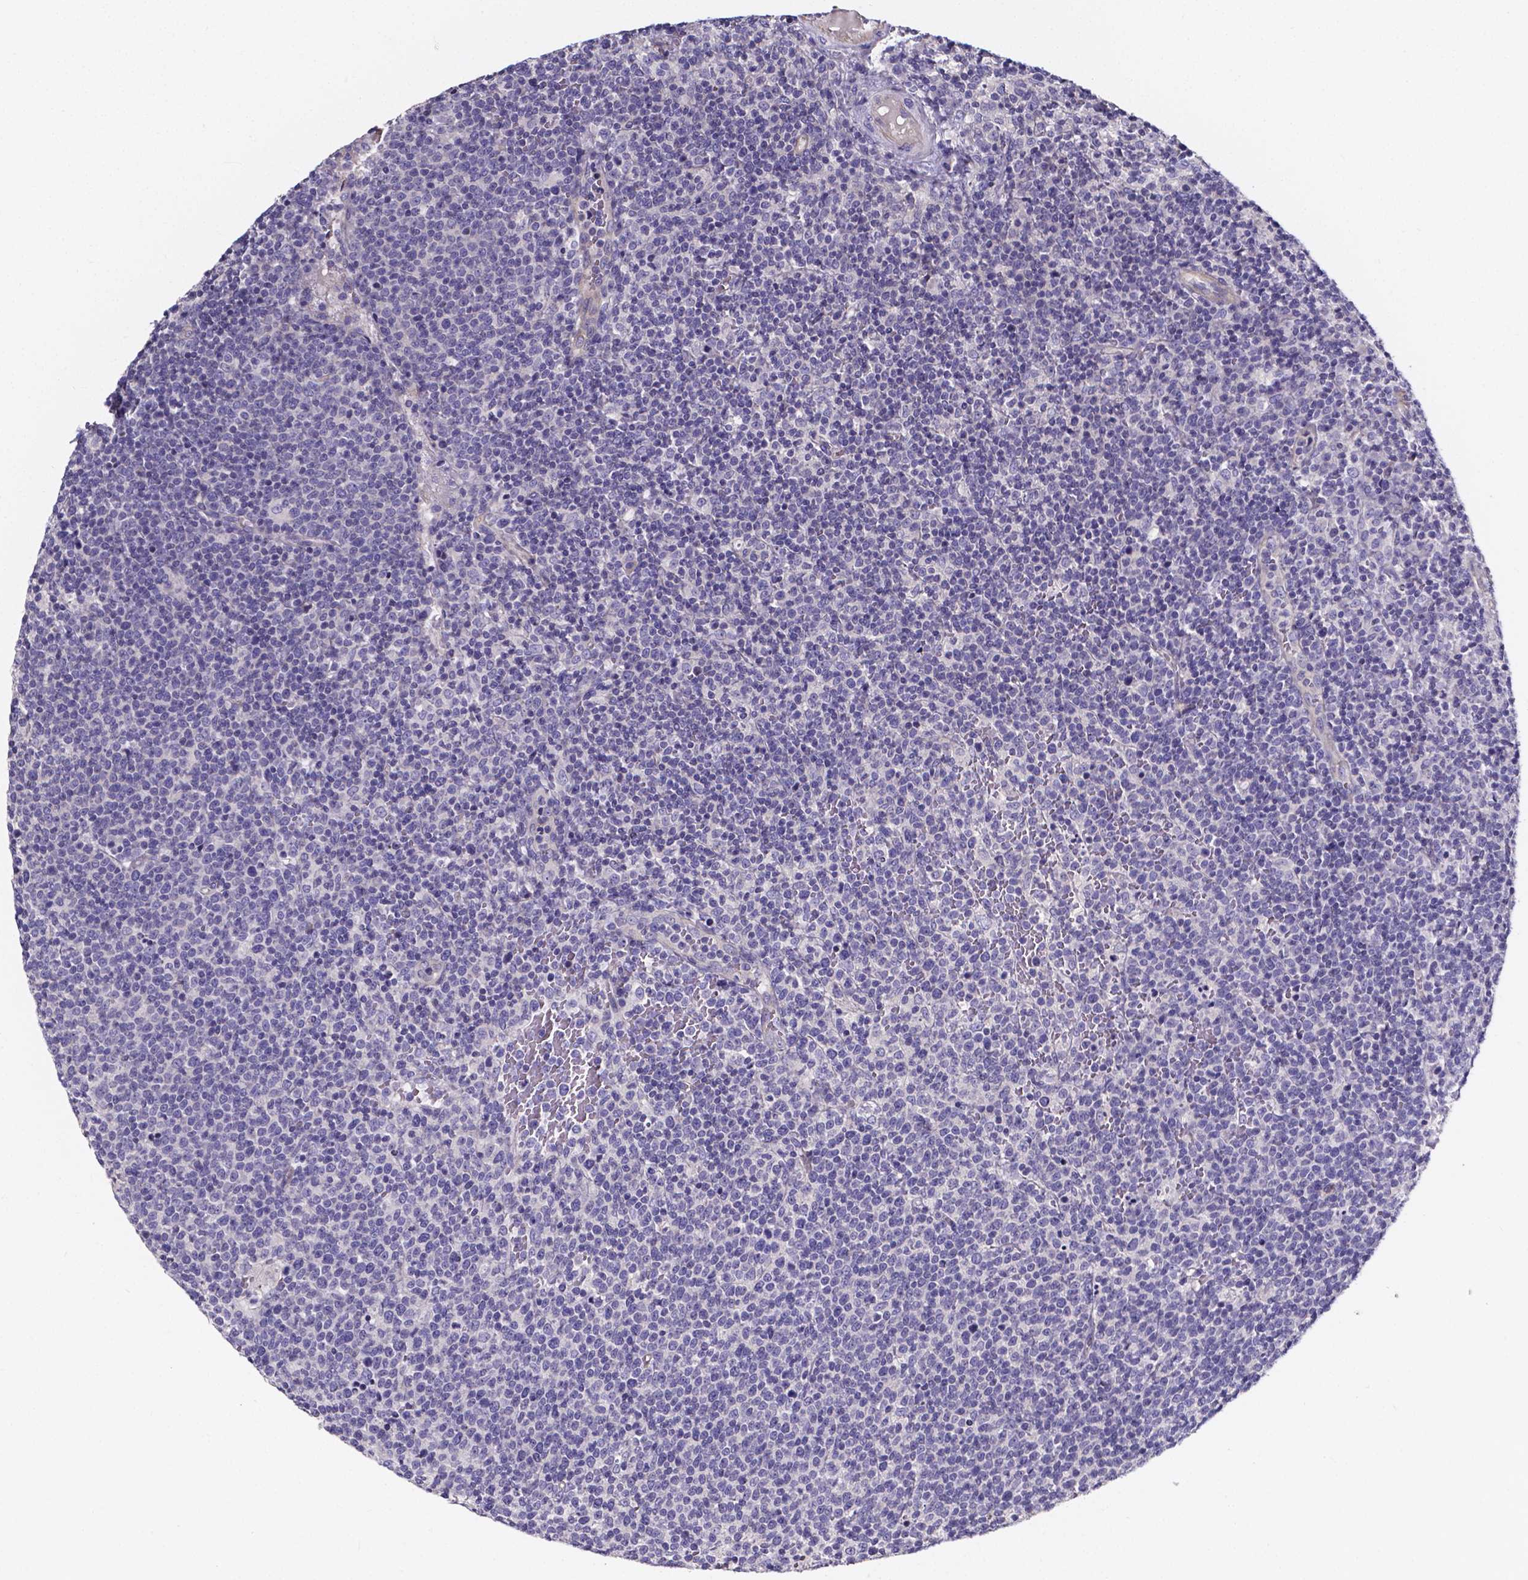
{"staining": {"intensity": "negative", "quantity": "none", "location": "none"}, "tissue": "lymphoma", "cell_type": "Tumor cells", "image_type": "cancer", "snomed": [{"axis": "morphology", "description": "Malignant lymphoma, non-Hodgkin's type, High grade"}, {"axis": "topography", "description": "Lymph node"}], "caption": "A high-resolution photomicrograph shows immunohistochemistry staining of high-grade malignant lymphoma, non-Hodgkin's type, which shows no significant staining in tumor cells.", "gene": "CACNG8", "patient": {"sex": "male", "age": 61}}